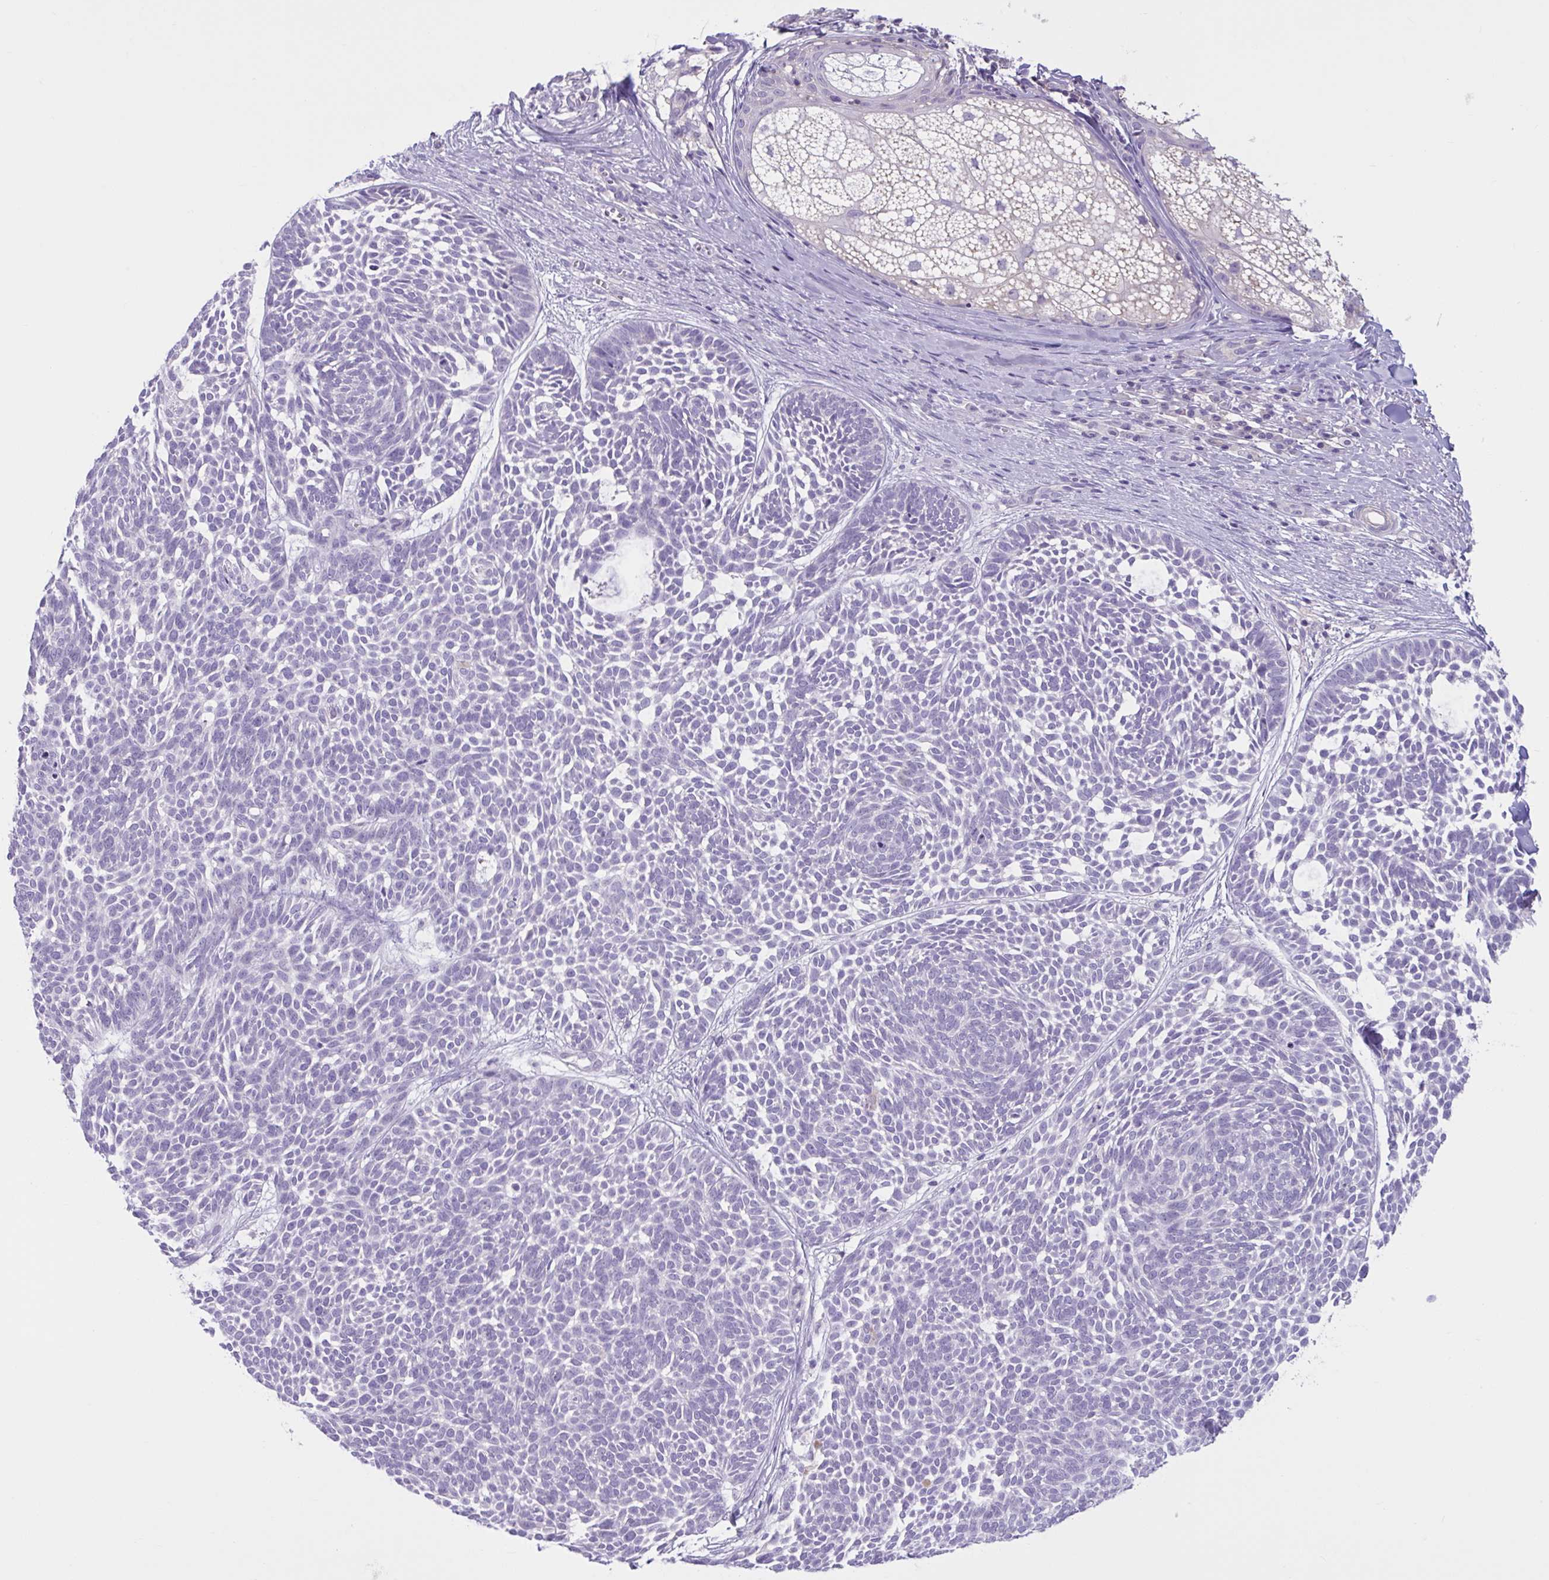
{"staining": {"intensity": "negative", "quantity": "none", "location": "none"}, "tissue": "skin cancer", "cell_type": "Tumor cells", "image_type": "cancer", "snomed": [{"axis": "morphology", "description": "Basal cell carcinoma"}, {"axis": "topography", "description": "Skin"}, {"axis": "topography", "description": "Skin of trunk"}], "caption": "Immunohistochemistry (IHC) of skin cancer (basal cell carcinoma) demonstrates no staining in tumor cells.", "gene": "WNT9B", "patient": {"sex": "male", "age": 74}}